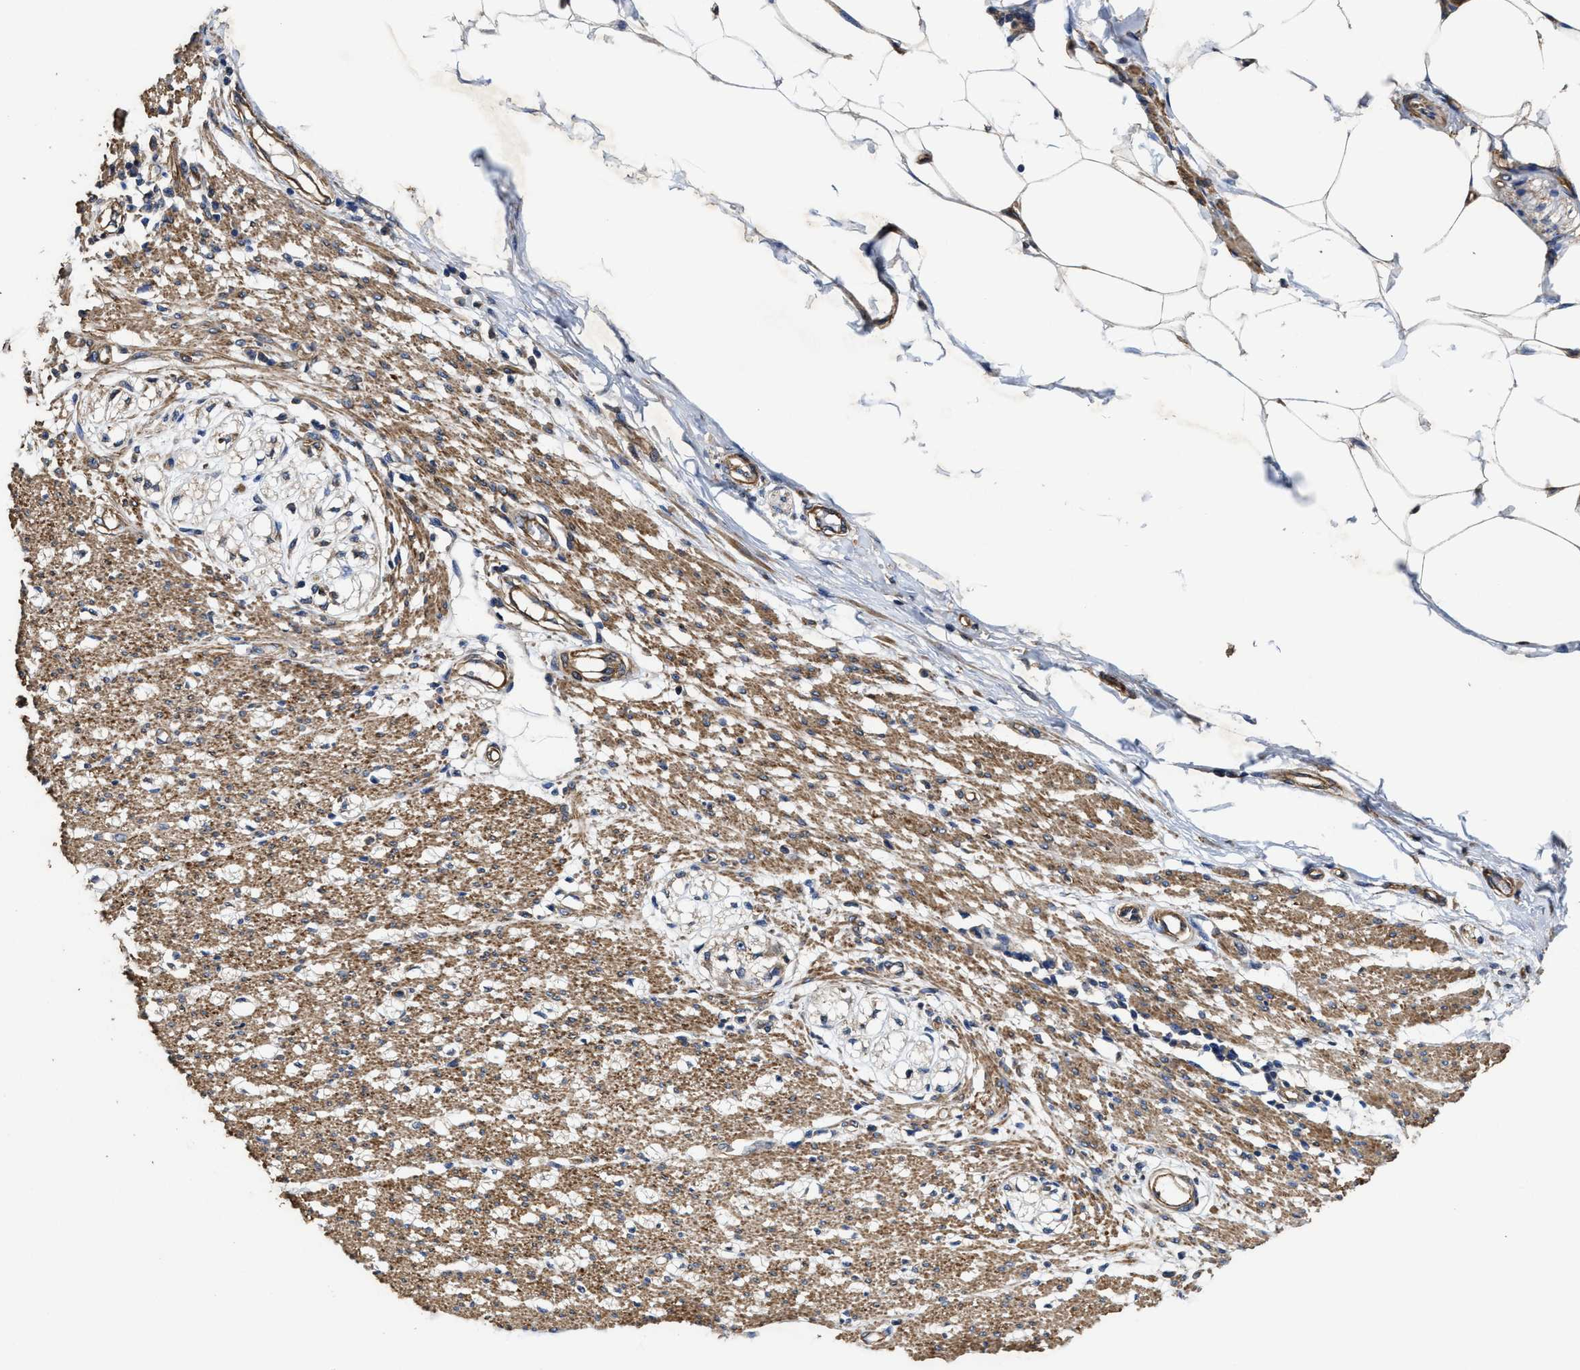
{"staining": {"intensity": "strong", "quantity": ">75%", "location": "cytoplasmic/membranous"}, "tissue": "smooth muscle", "cell_type": "Smooth muscle cells", "image_type": "normal", "snomed": [{"axis": "morphology", "description": "Normal tissue, NOS"}, {"axis": "morphology", "description": "Adenocarcinoma, NOS"}, {"axis": "topography", "description": "Colon"}, {"axis": "topography", "description": "Peripheral nerve tissue"}], "caption": "A brown stain highlights strong cytoplasmic/membranous staining of a protein in smooth muscle cells of benign human smooth muscle. The staining is performed using DAB brown chromogen to label protein expression. The nuclei are counter-stained blue using hematoxylin.", "gene": "SFXN4", "patient": {"sex": "male", "age": 14}}